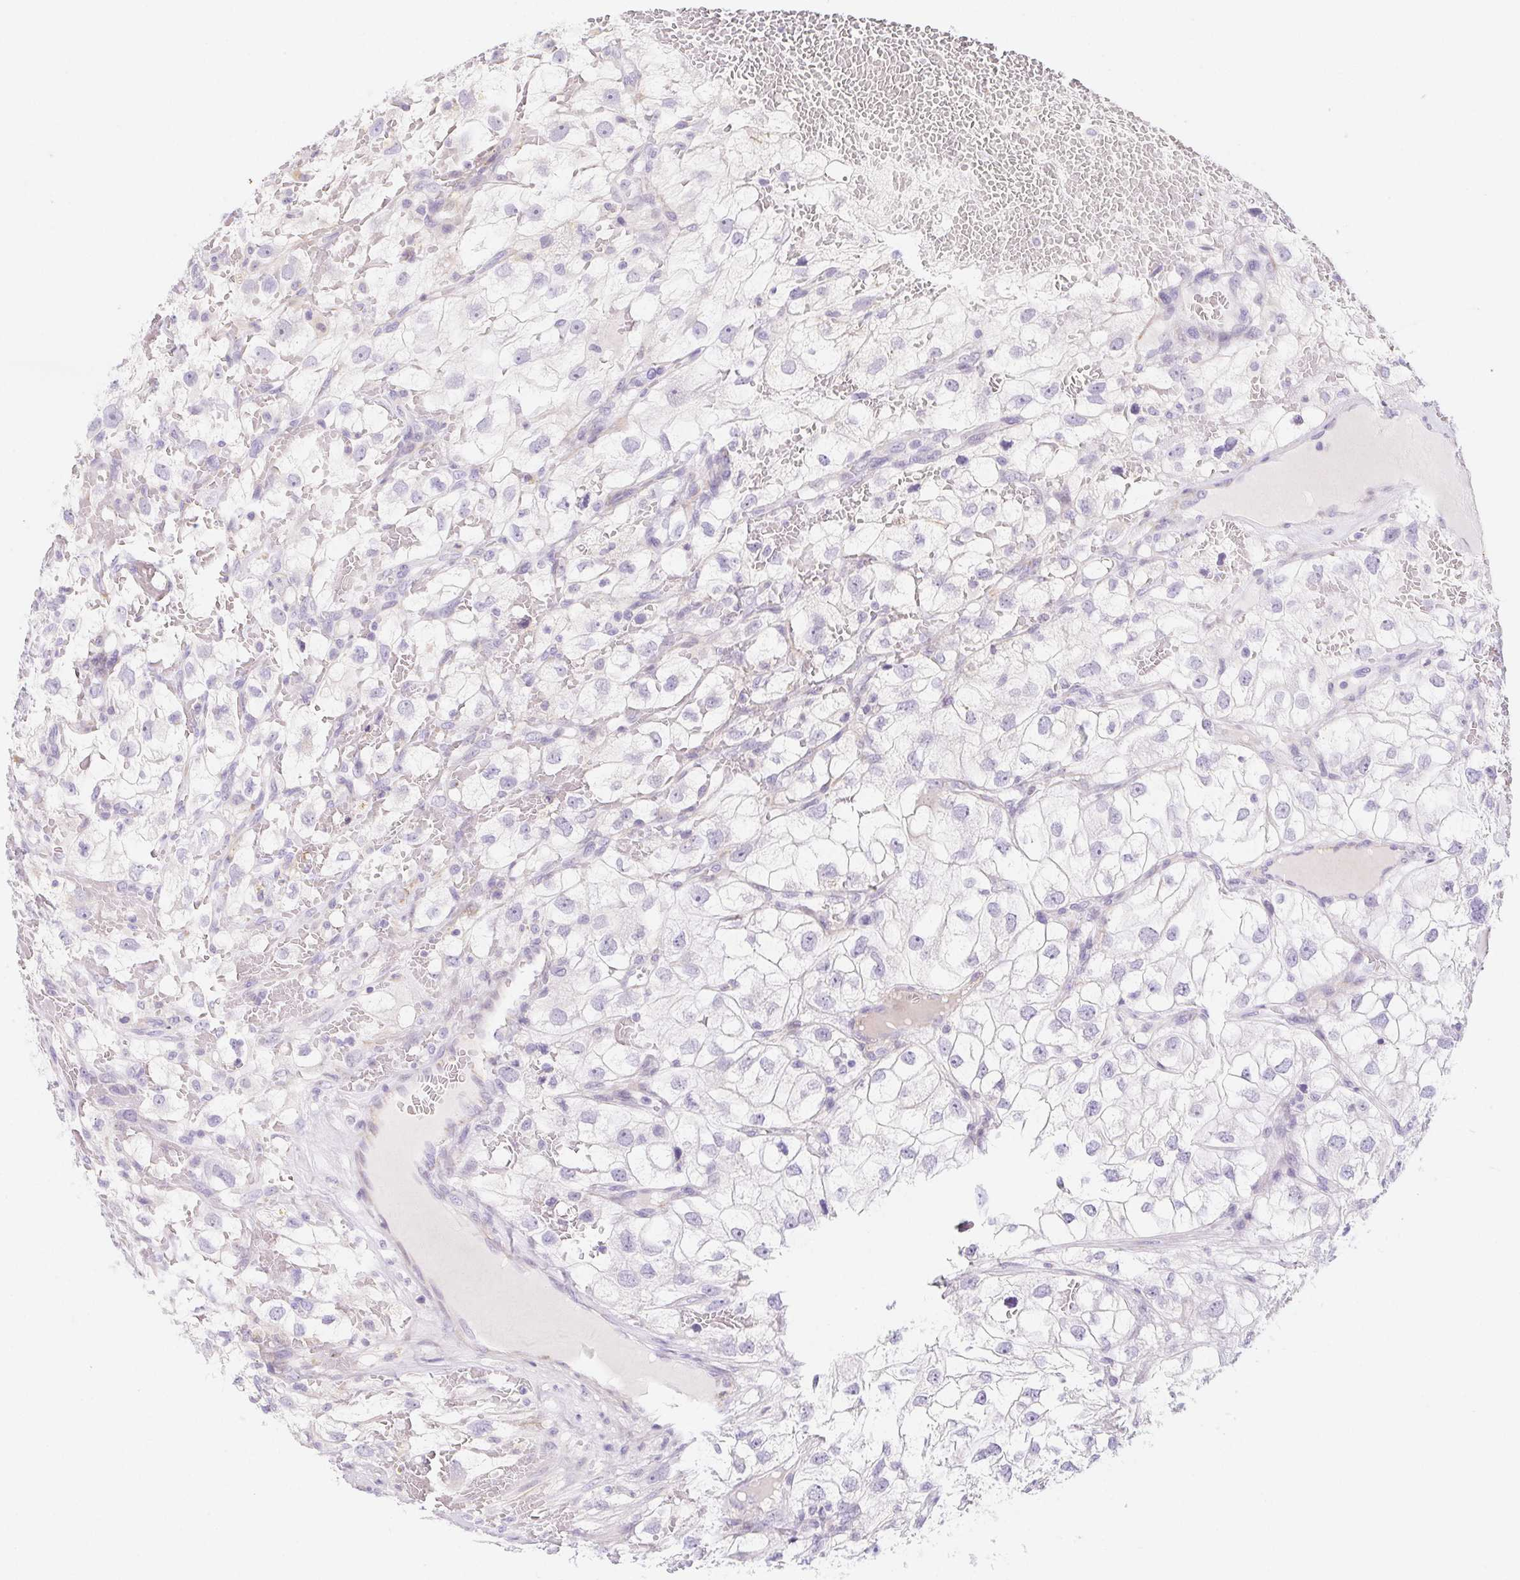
{"staining": {"intensity": "negative", "quantity": "none", "location": "none"}, "tissue": "renal cancer", "cell_type": "Tumor cells", "image_type": "cancer", "snomed": [{"axis": "morphology", "description": "Adenocarcinoma, NOS"}, {"axis": "topography", "description": "Kidney"}], "caption": "An image of renal cancer (adenocarcinoma) stained for a protein reveals no brown staining in tumor cells.", "gene": "CYP21A2", "patient": {"sex": "male", "age": 59}}